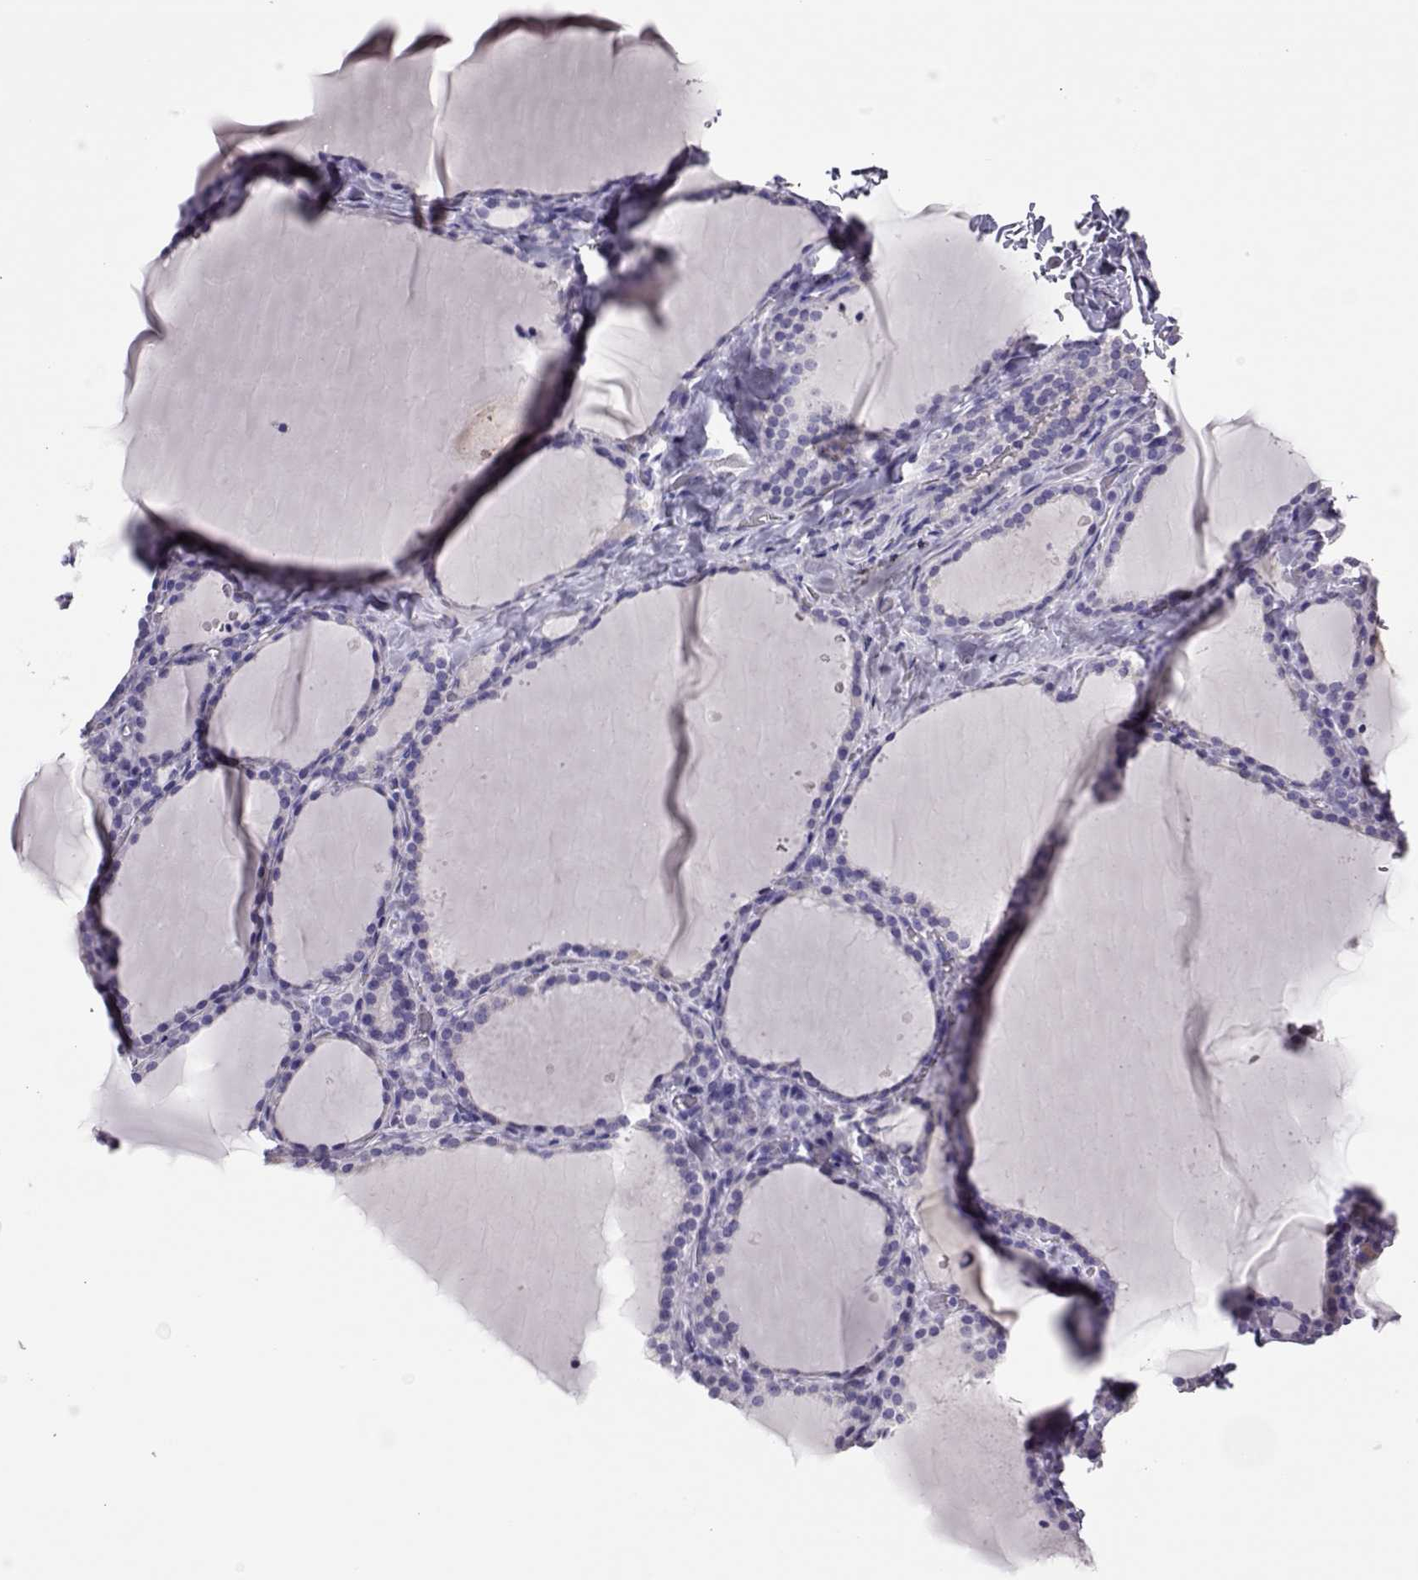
{"staining": {"intensity": "negative", "quantity": "none", "location": "none"}, "tissue": "thyroid gland", "cell_type": "Glandular cells", "image_type": "normal", "snomed": [{"axis": "morphology", "description": "Normal tissue, NOS"}, {"axis": "topography", "description": "Thyroid gland"}], "caption": "The micrograph displays no significant staining in glandular cells of thyroid gland.", "gene": "LINGO1", "patient": {"sex": "female", "age": 22}}